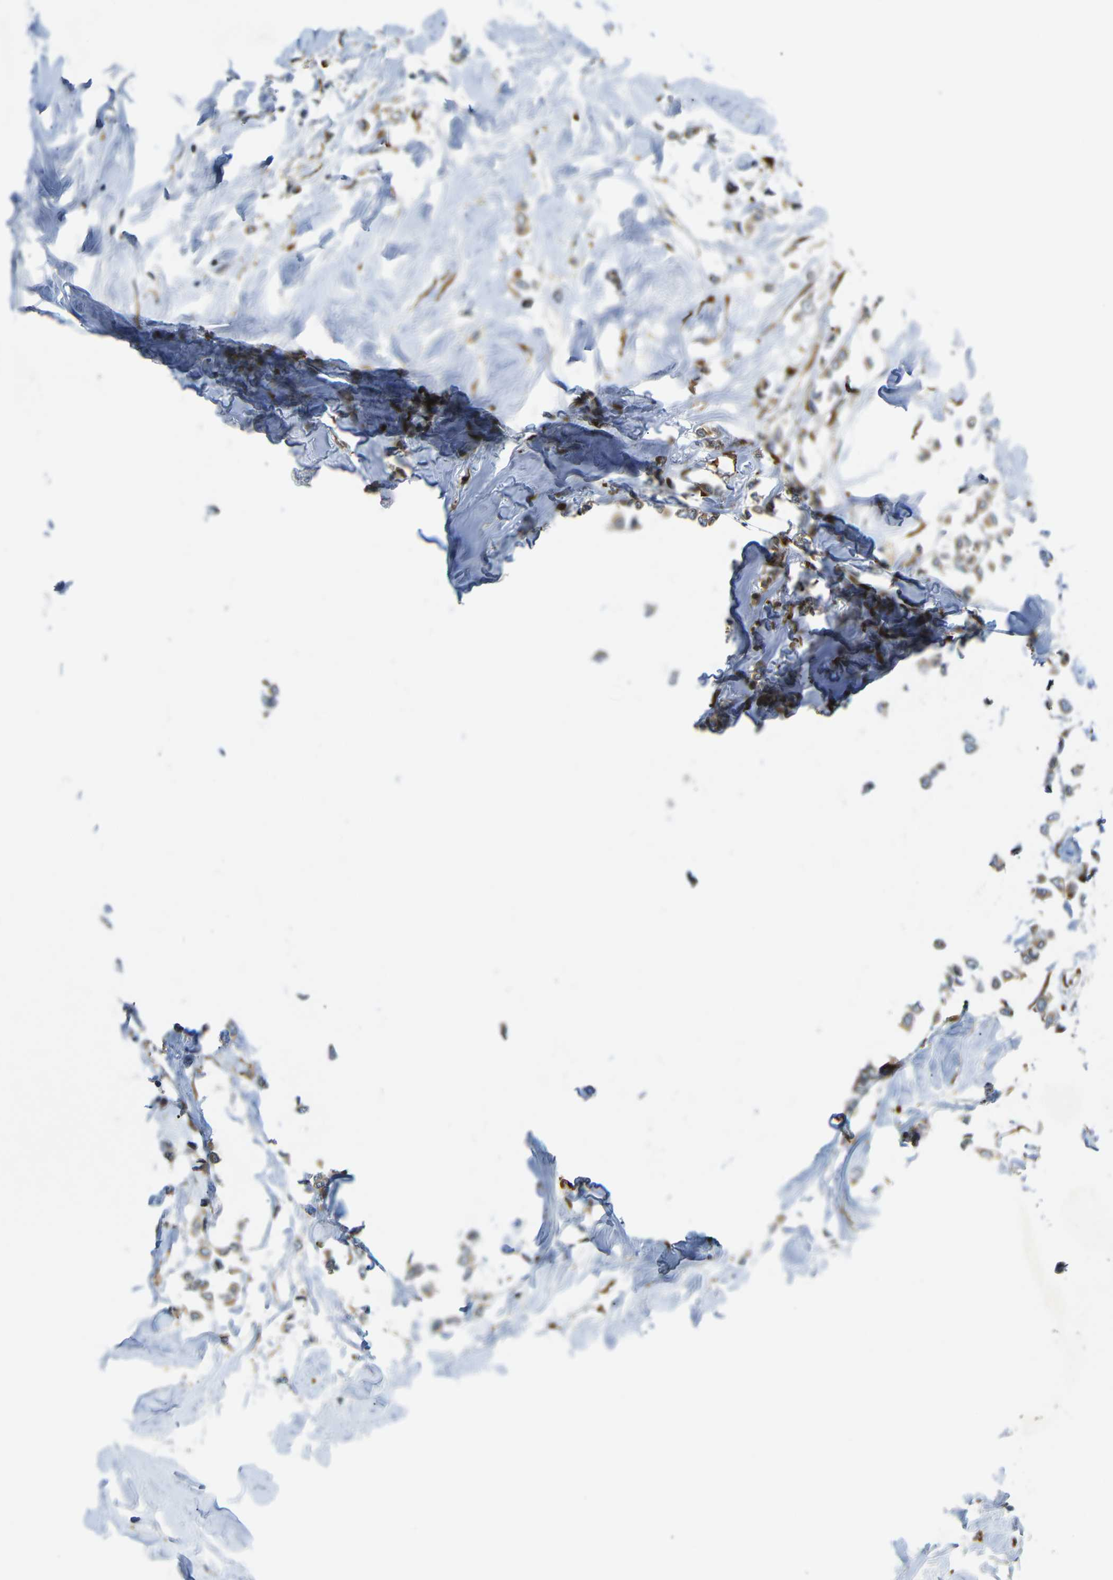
{"staining": {"intensity": "moderate", "quantity": ">75%", "location": "cytoplasmic/membranous"}, "tissue": "breast cancer", "cell_type": "Tumor cells", "image_type": "cancer", "snomed": [{"axis": "morphology", "description": "Lobular carcinoma"}, {"axis": "topography", "description": "Breast"}], "caption": "Immunohistochemical staining of lobular carcinoma (breast) shows medium levels of moderate cytoplasmic/membranous protein expression in approximately >75% of tumor cells.", "gene": "P3H2", "patient": {"sex": "female", "age": 51}}